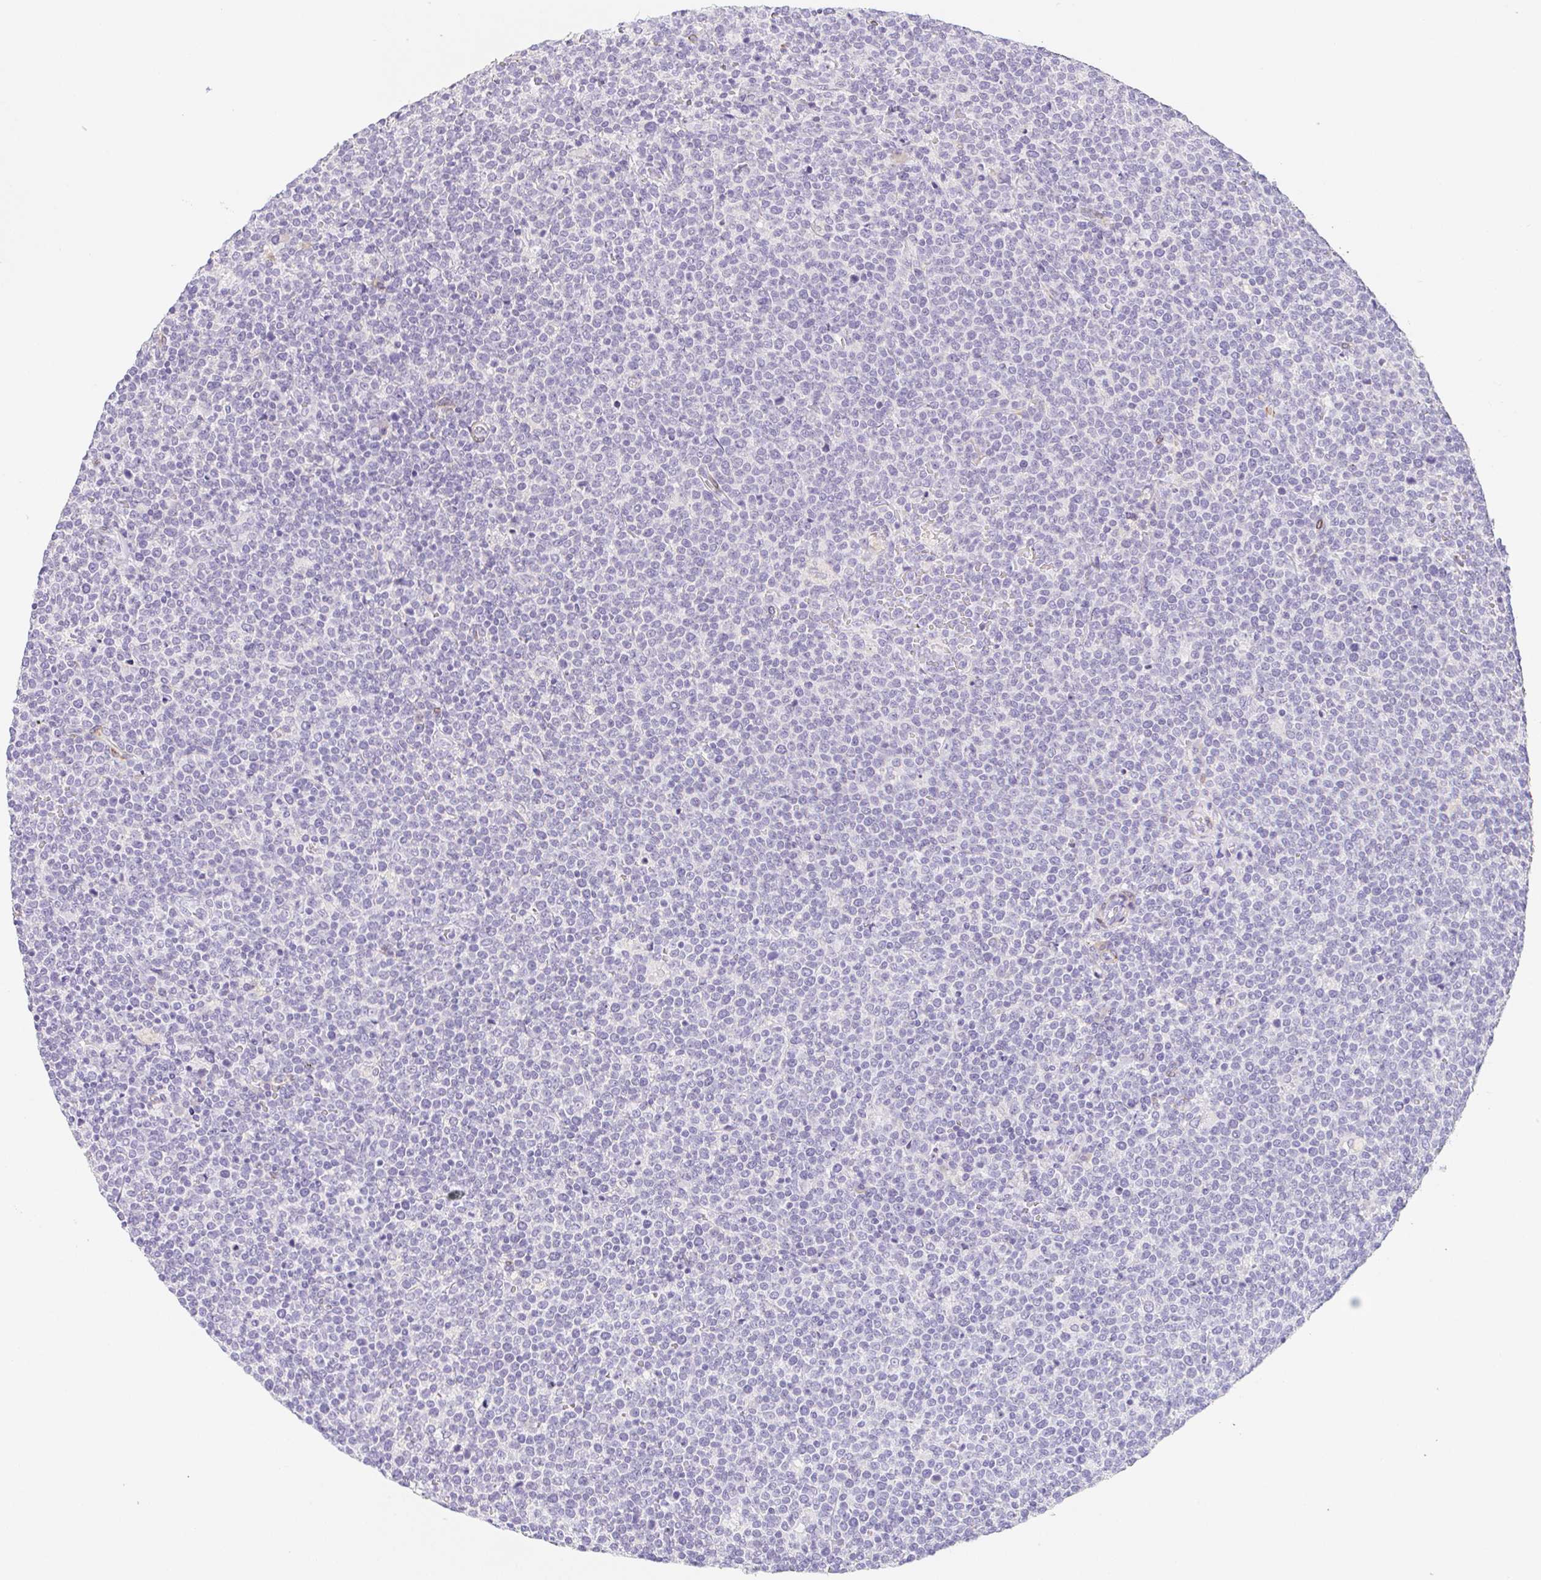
{"staining": {"intensity": "negative", "quantity": "none", "location": "none"}, "tissue": "lymphoma", "cell_type": "Tumor cells", "image_type": "cancer", "snomed": [{"axis": "morphology", "description": "Malignant lymphoma, non-Hodgkin's type, High grade"}, {"axis": "topography", "description": "Lymph node"}], "caption": "IHC micrograph of neoplastic tissue: human lymphoma stained with DAB displays no significant protein staining in tumor cells. Brightfield microscopy of immunohistochemistry stained with DAB (3,3'-diaminobenzidine) (brown) and hematoxylin (blue), captured at high magnification.", "gene": "HRC", "patient": {"sex": "male", "age": 61}}